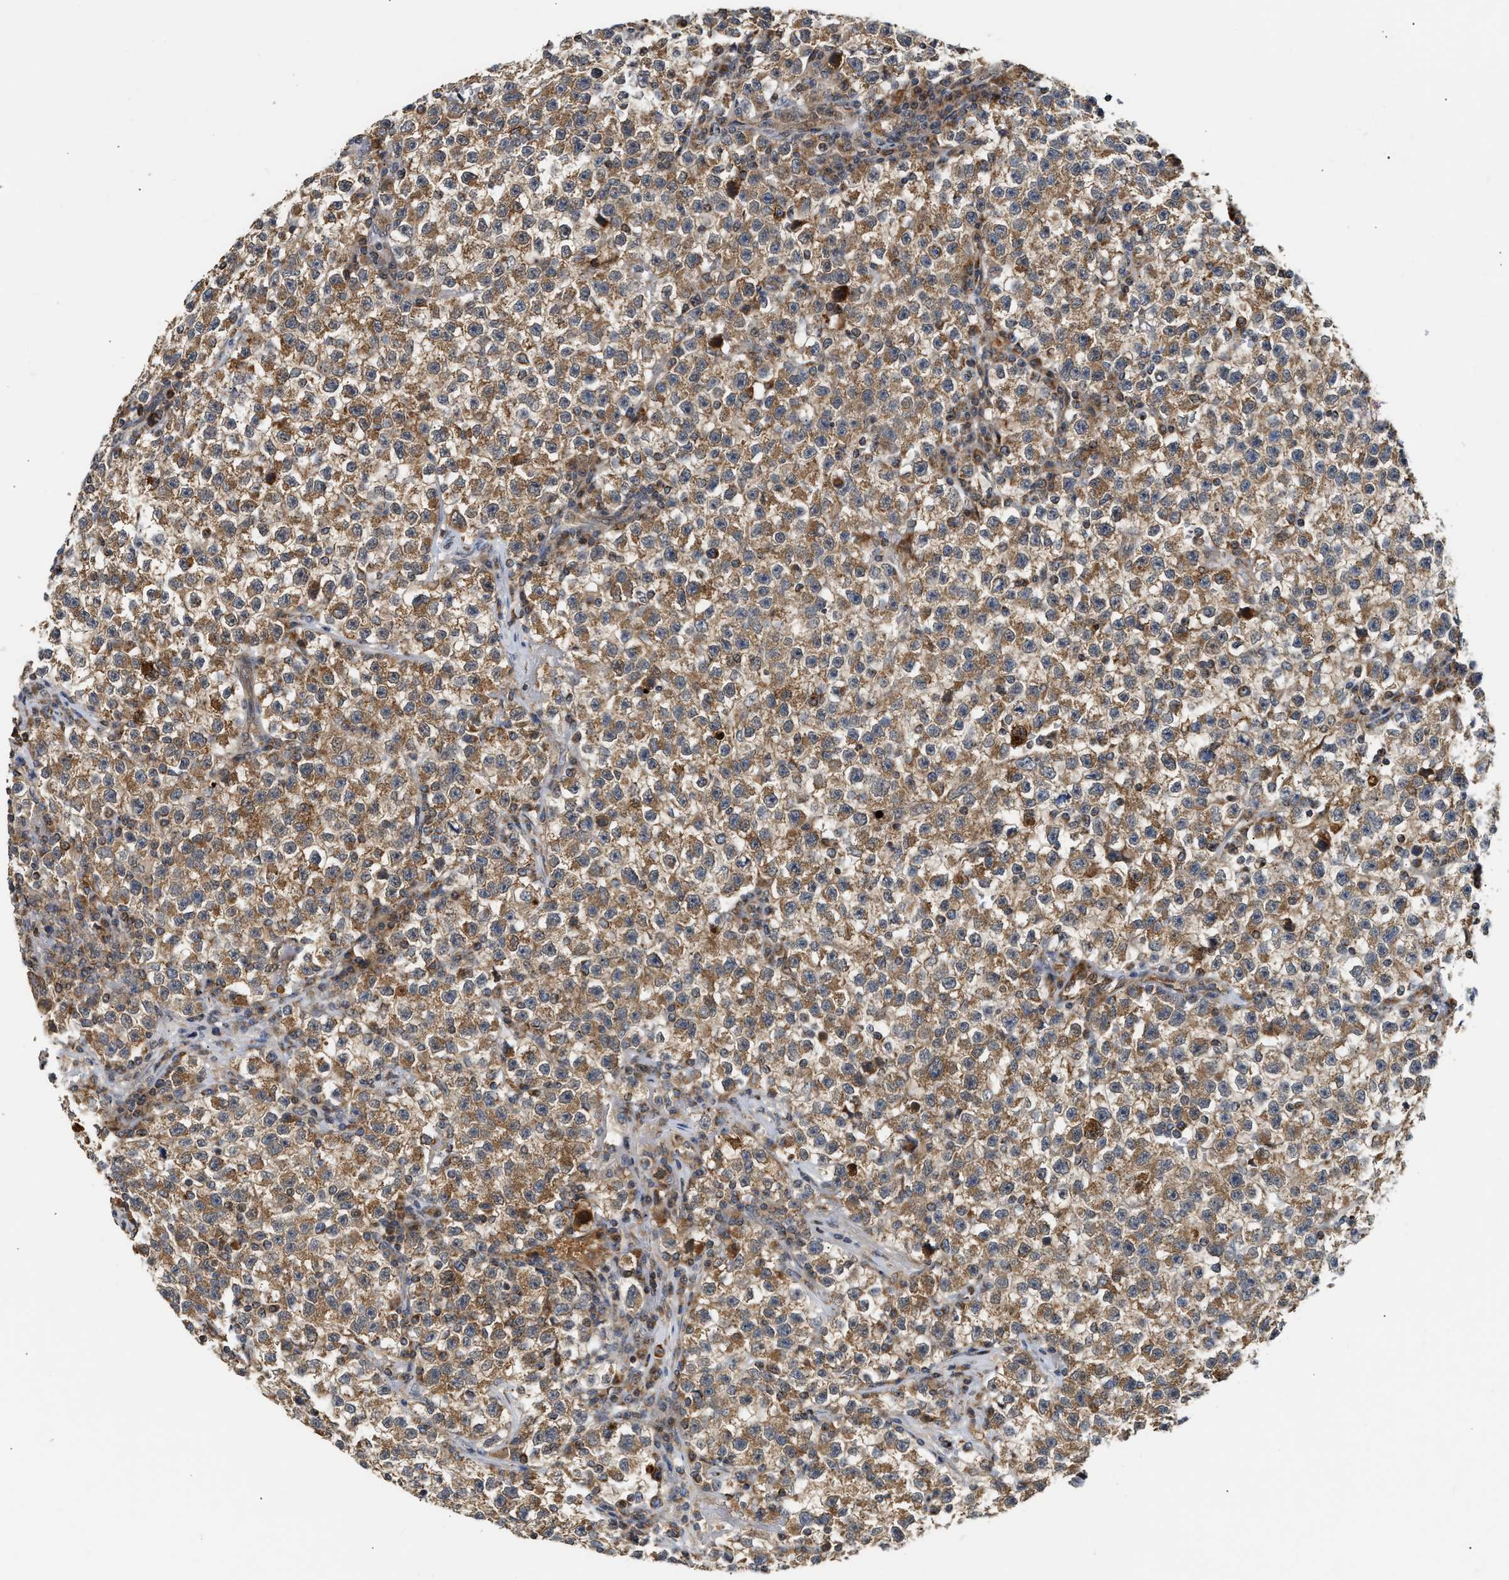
{"staining": {"intensity": "moderate", "quantity": ">75%", "location": "cytoplasmic/membranous"}, "tissue": "testis cancer", "cell_type": "Tumor cells", "image_type": "cancer", "snomed": [{"axis": "morphology", "description": "Seminoma, NOS"}, {"axis": "topography", "description": "Testis"}], "caption": "An immunohistochemistry micrograph of neoplastic tissue is shown. Protein staining in brown shows moderate cytoplasmic/membranous positivity in seminoma (testis) within tumor cells. Ihc stains the protein in brown and the nuclei are stained blue.", "gene": "EXTL2", "patient": {"sex": "male", "age": 22}}